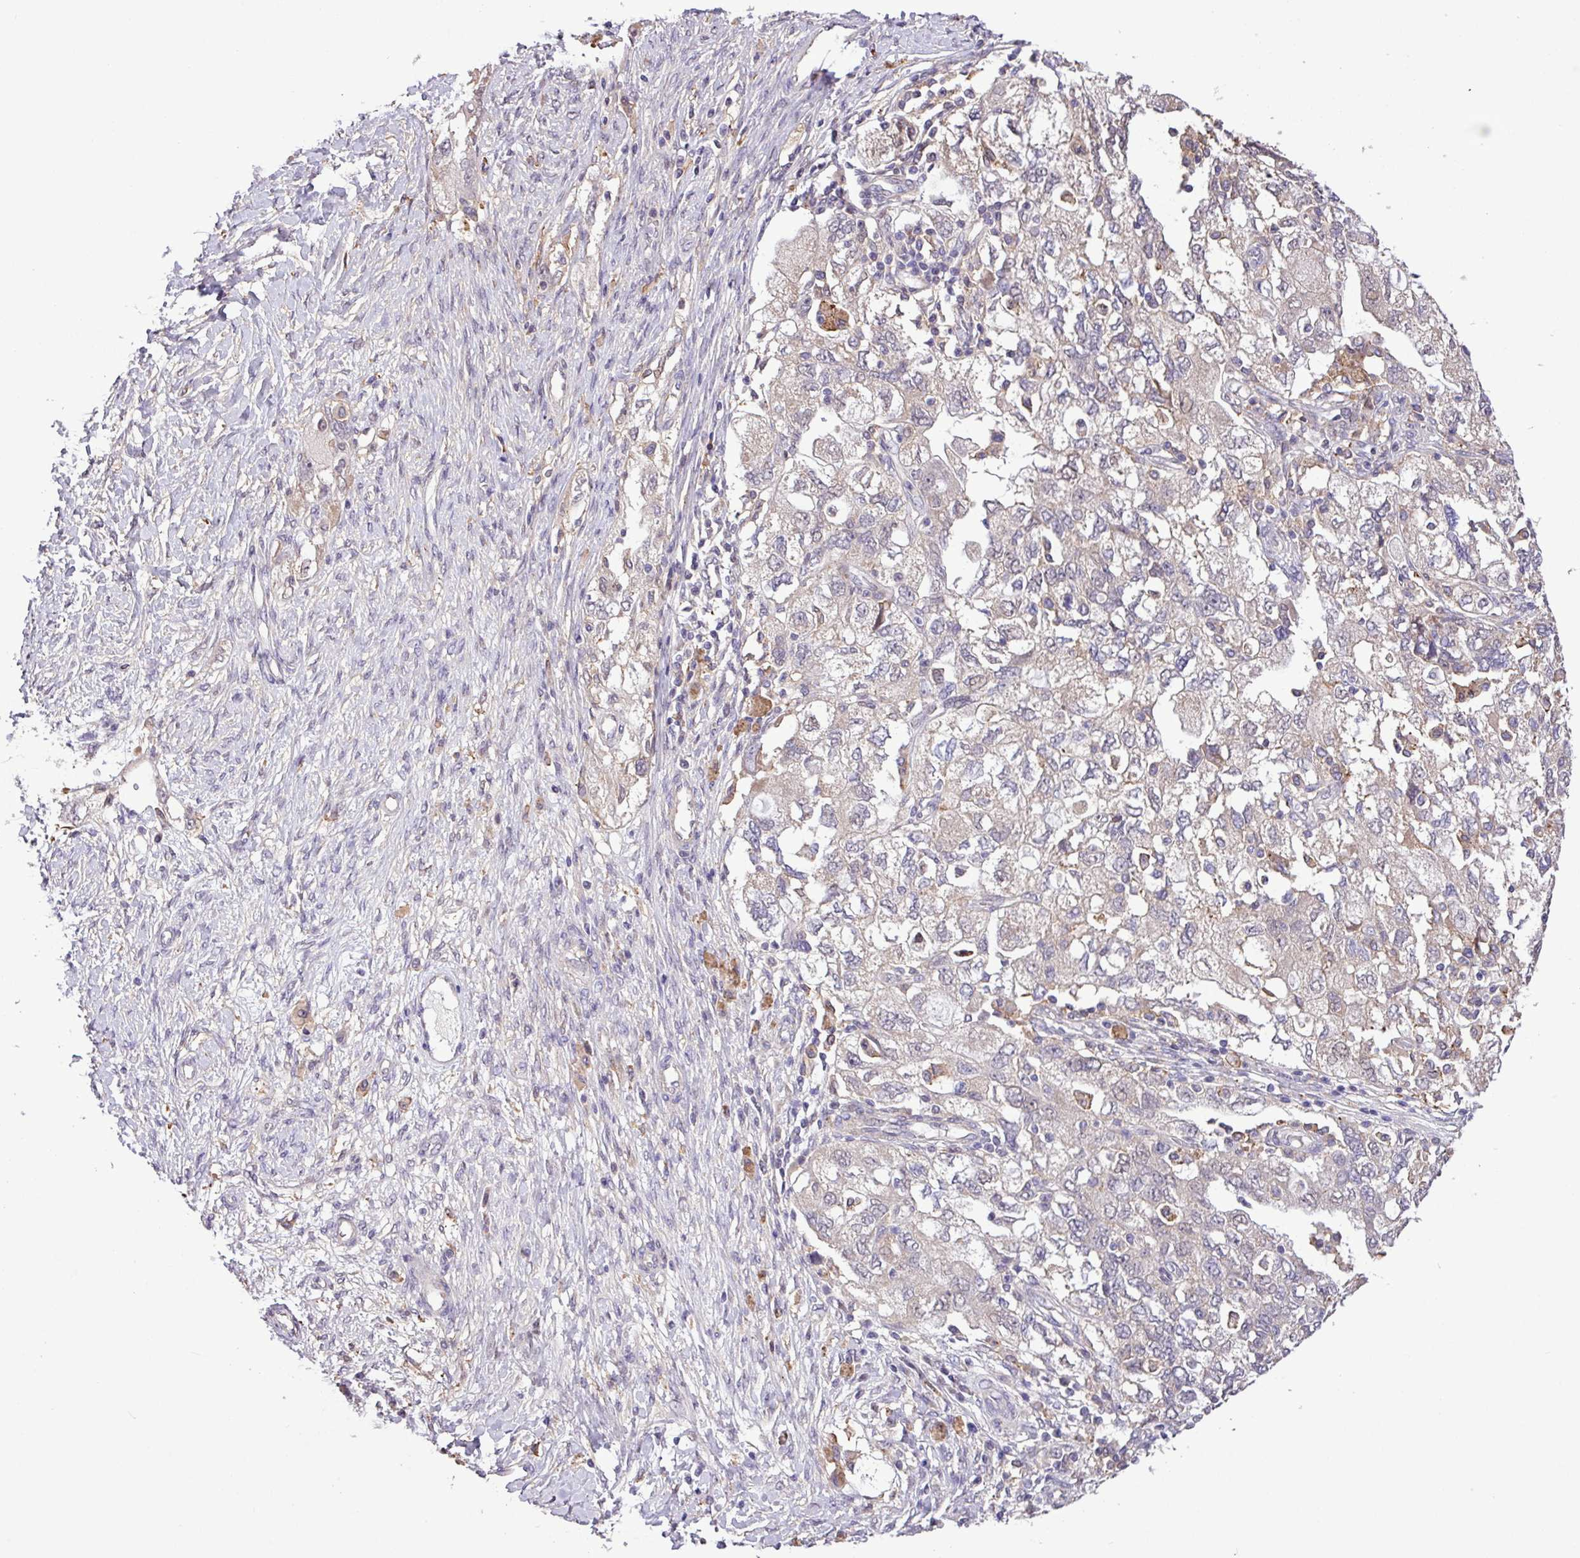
{"staining": {"intensity": "negative", "quantity": "none", "location": "none"}, "tissue": "ovarian cancer", "cell_type": "Tumor cells", "image_type": "cancer", "snomed": [{"axis": "morphology", "description": "Carcinoma, NOS"}, {"axis": "morphology", "description": "Cystadenocarcinoma, serous, NOS"}, {"axis": "topography", "description": "Ovary"}], "caption": "Human ovarian serous cystadenocarcinoma stained for a protein using immunohistochemistry (IHC) exhibits no expression in tumor cells.", "gene": "RPP25L", "patient": {"sex": "female", "age": 69}}